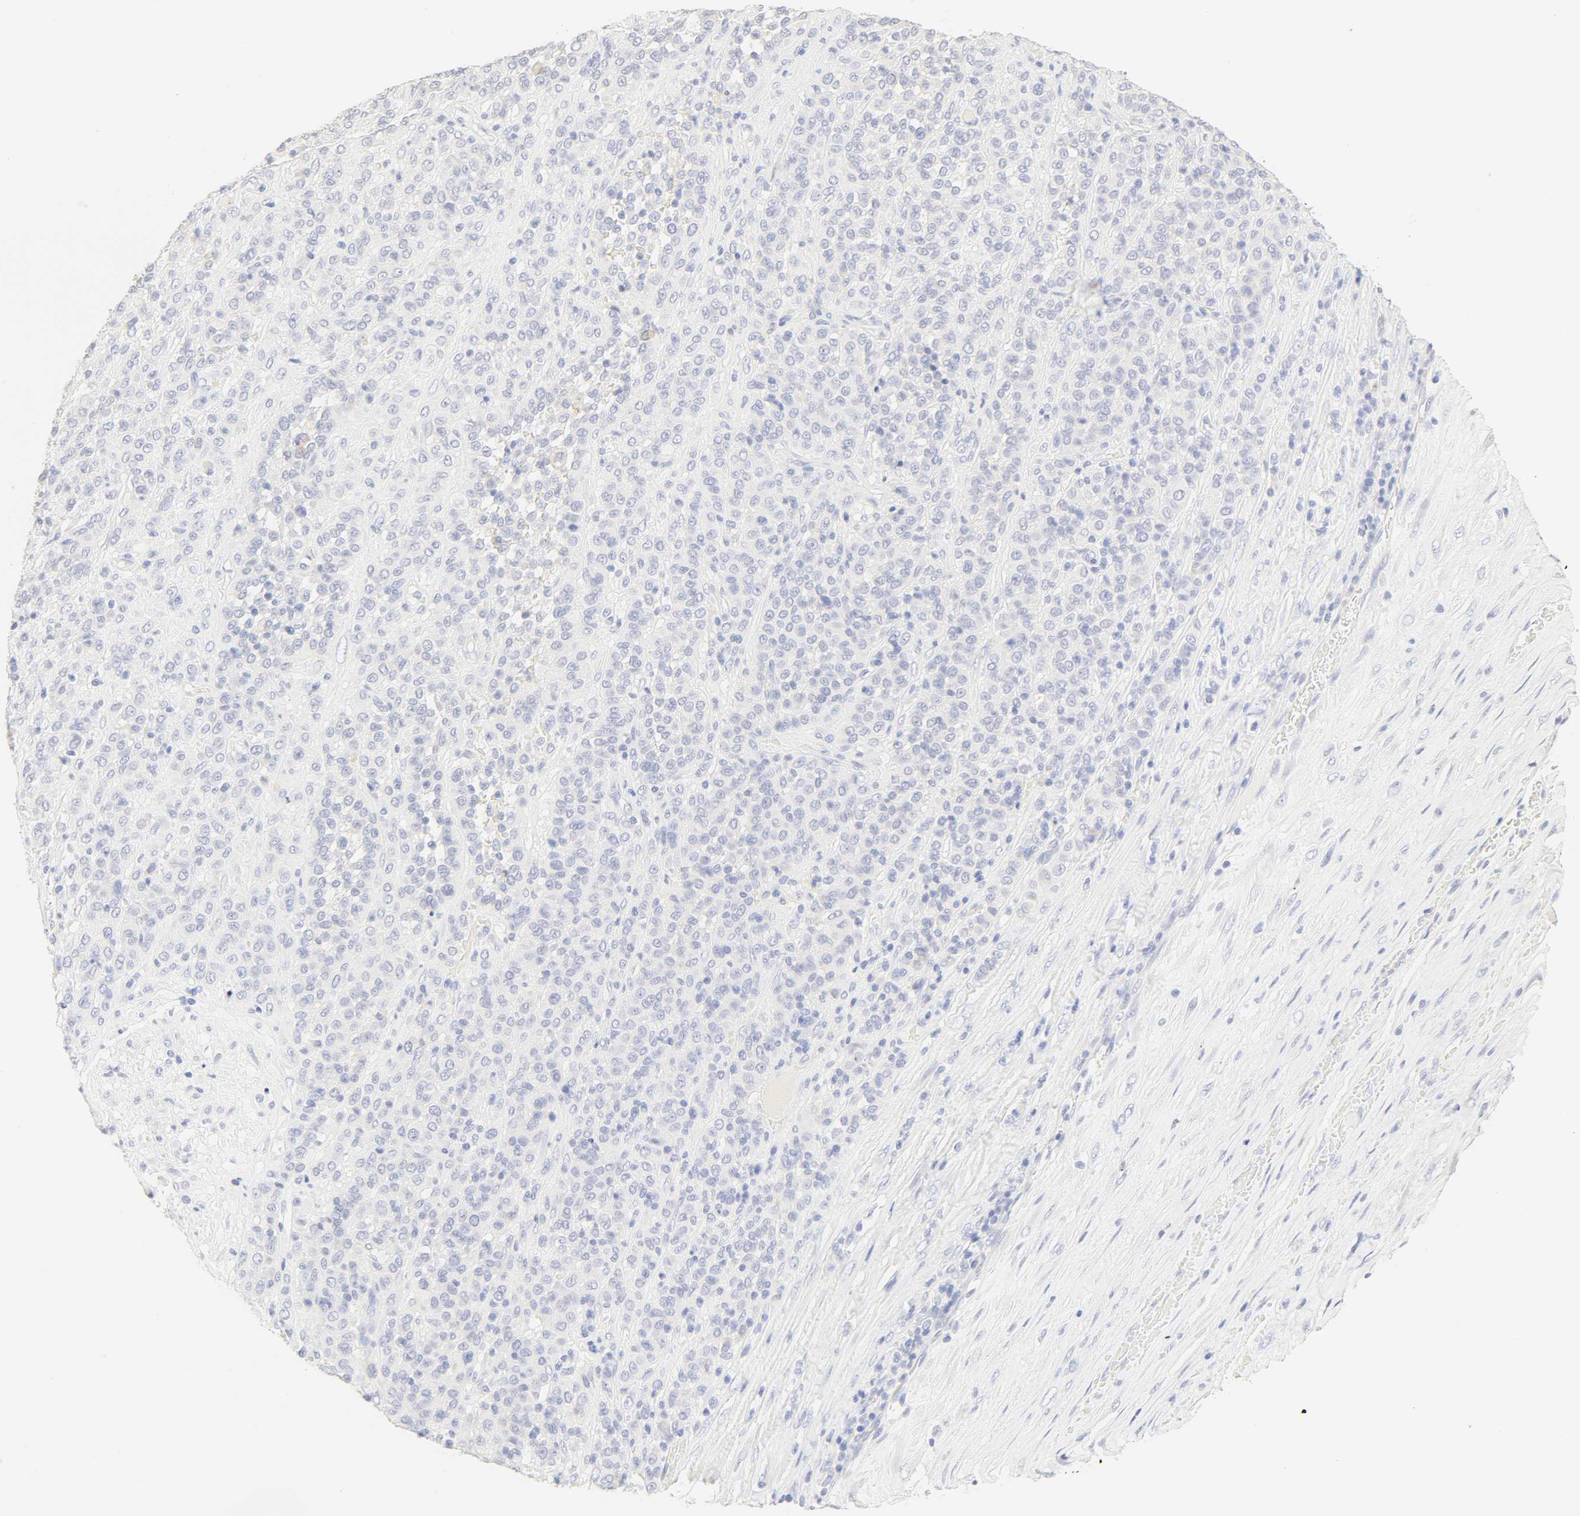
{"staining": {"intensity": "negative", "quantity": "none", "location": "none"}, "tissue": "melanoma", "cell_type": "Tumor cells", "image_type": "cancer", "snomed": [{"axis": "morphology", "description": "Malignant melanoma, Metastatic site"}, {"axis": "topography", "description": "Pancreas"}], "caption": "Photomicrograph shows no significant protein staining in tumor cells of melanoma. The staining was performed using DAB (3,3'-diaminobenzidine) to visualize the protein expression in brown, while the nuclei were stained in blue with hematoxylin (Magnification: 20x).", "gene": "SLCO1B3", "patient": {"sex": "female", "age": 30}}